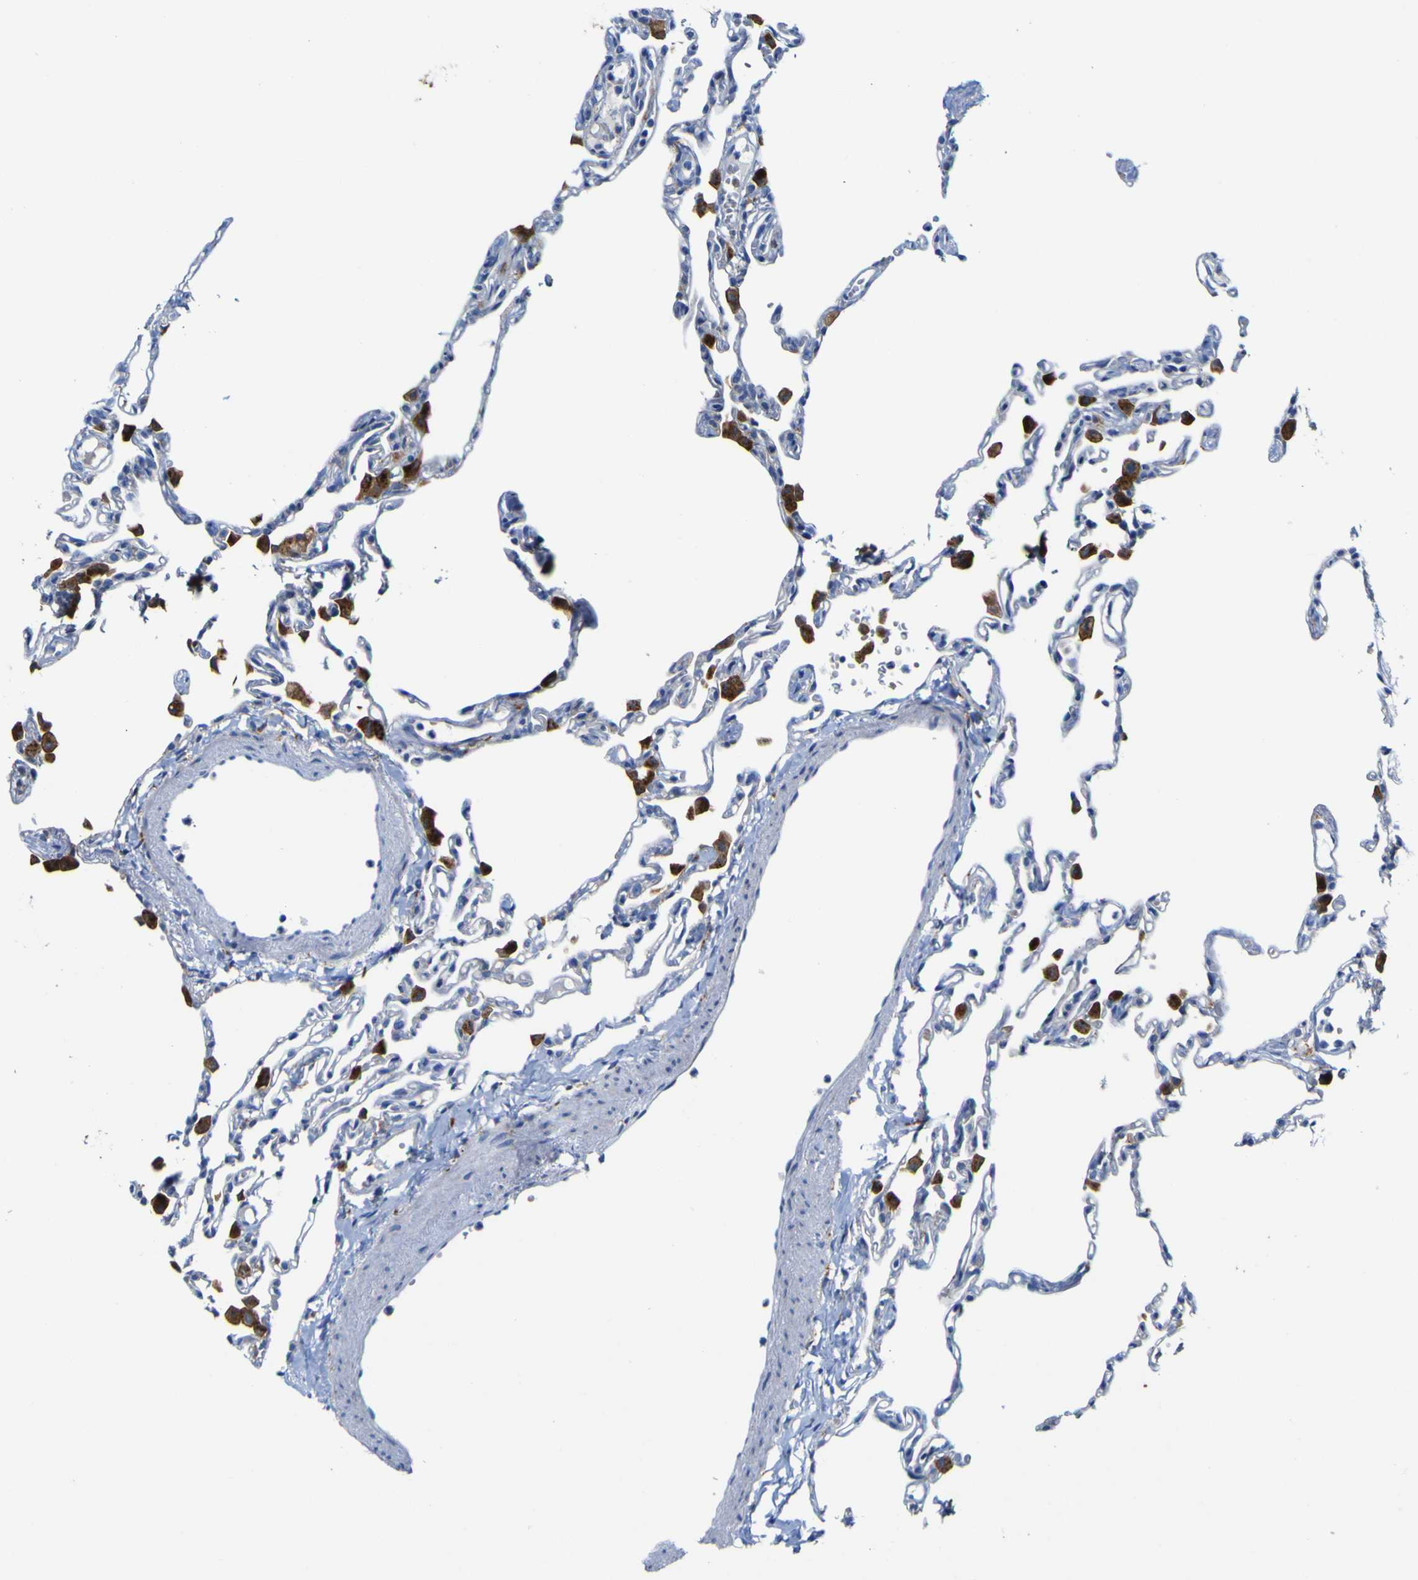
{"staining": {"intensity": "negative", "quantity": "none", "location": "none"}, "tissue": "lung", "cell_type": "Alveolar cells", "image_type": "normal", "snomed": [{"axis": "morphology", "description": "Normal tissue, NOS"}, {"axis": "topography", "description": "Lung"}], "caption": "The photomicrograph displays no staining of alveolar cells in unremarkable lung.", "gene": "PTPRF", "patient": {"sex": "female", "age": 49}}